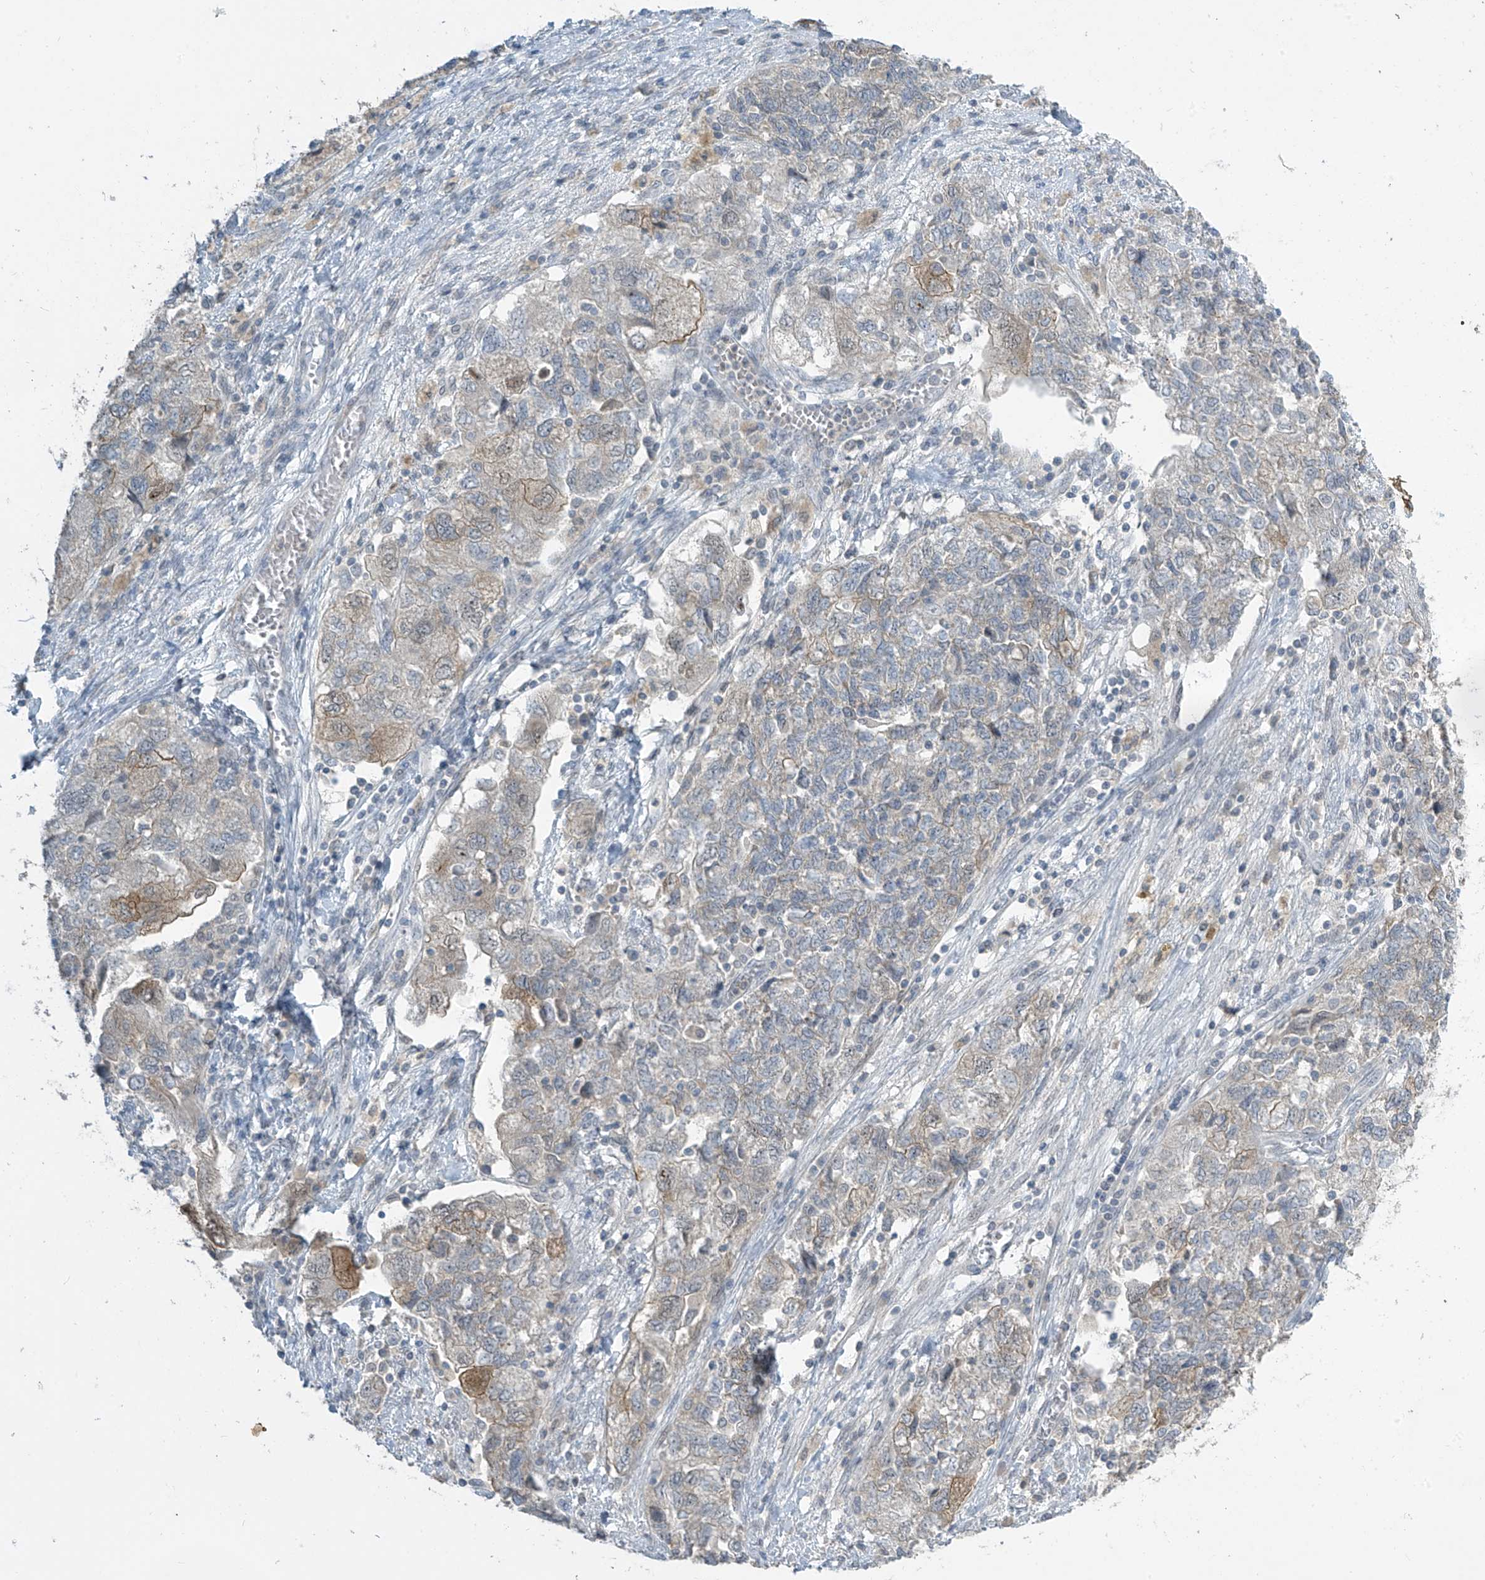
{"staining": {"intensity": "moderate", "quantity": "<25%", "location": "cytoplasmic/membranous"}, "tissue": "ovarian cancer", "cell_type": "Tumor cells", "image_type": "cancer", "snomed": [{"axis": "morphology", "description": "Carcinoma, NOS"}, {"axis": "morphology", "description": "Cystadenocarcinoma, serous, NOS"}, {"axis": "topography", "description": "Ovary"}], "caption": "A brown stain shows moderate cytoplasmic/membranous staining of a protein in ovarian cancer tumor cells.", "gene": "METAP1D", "patient": {"sex": "female", "age": 69}}